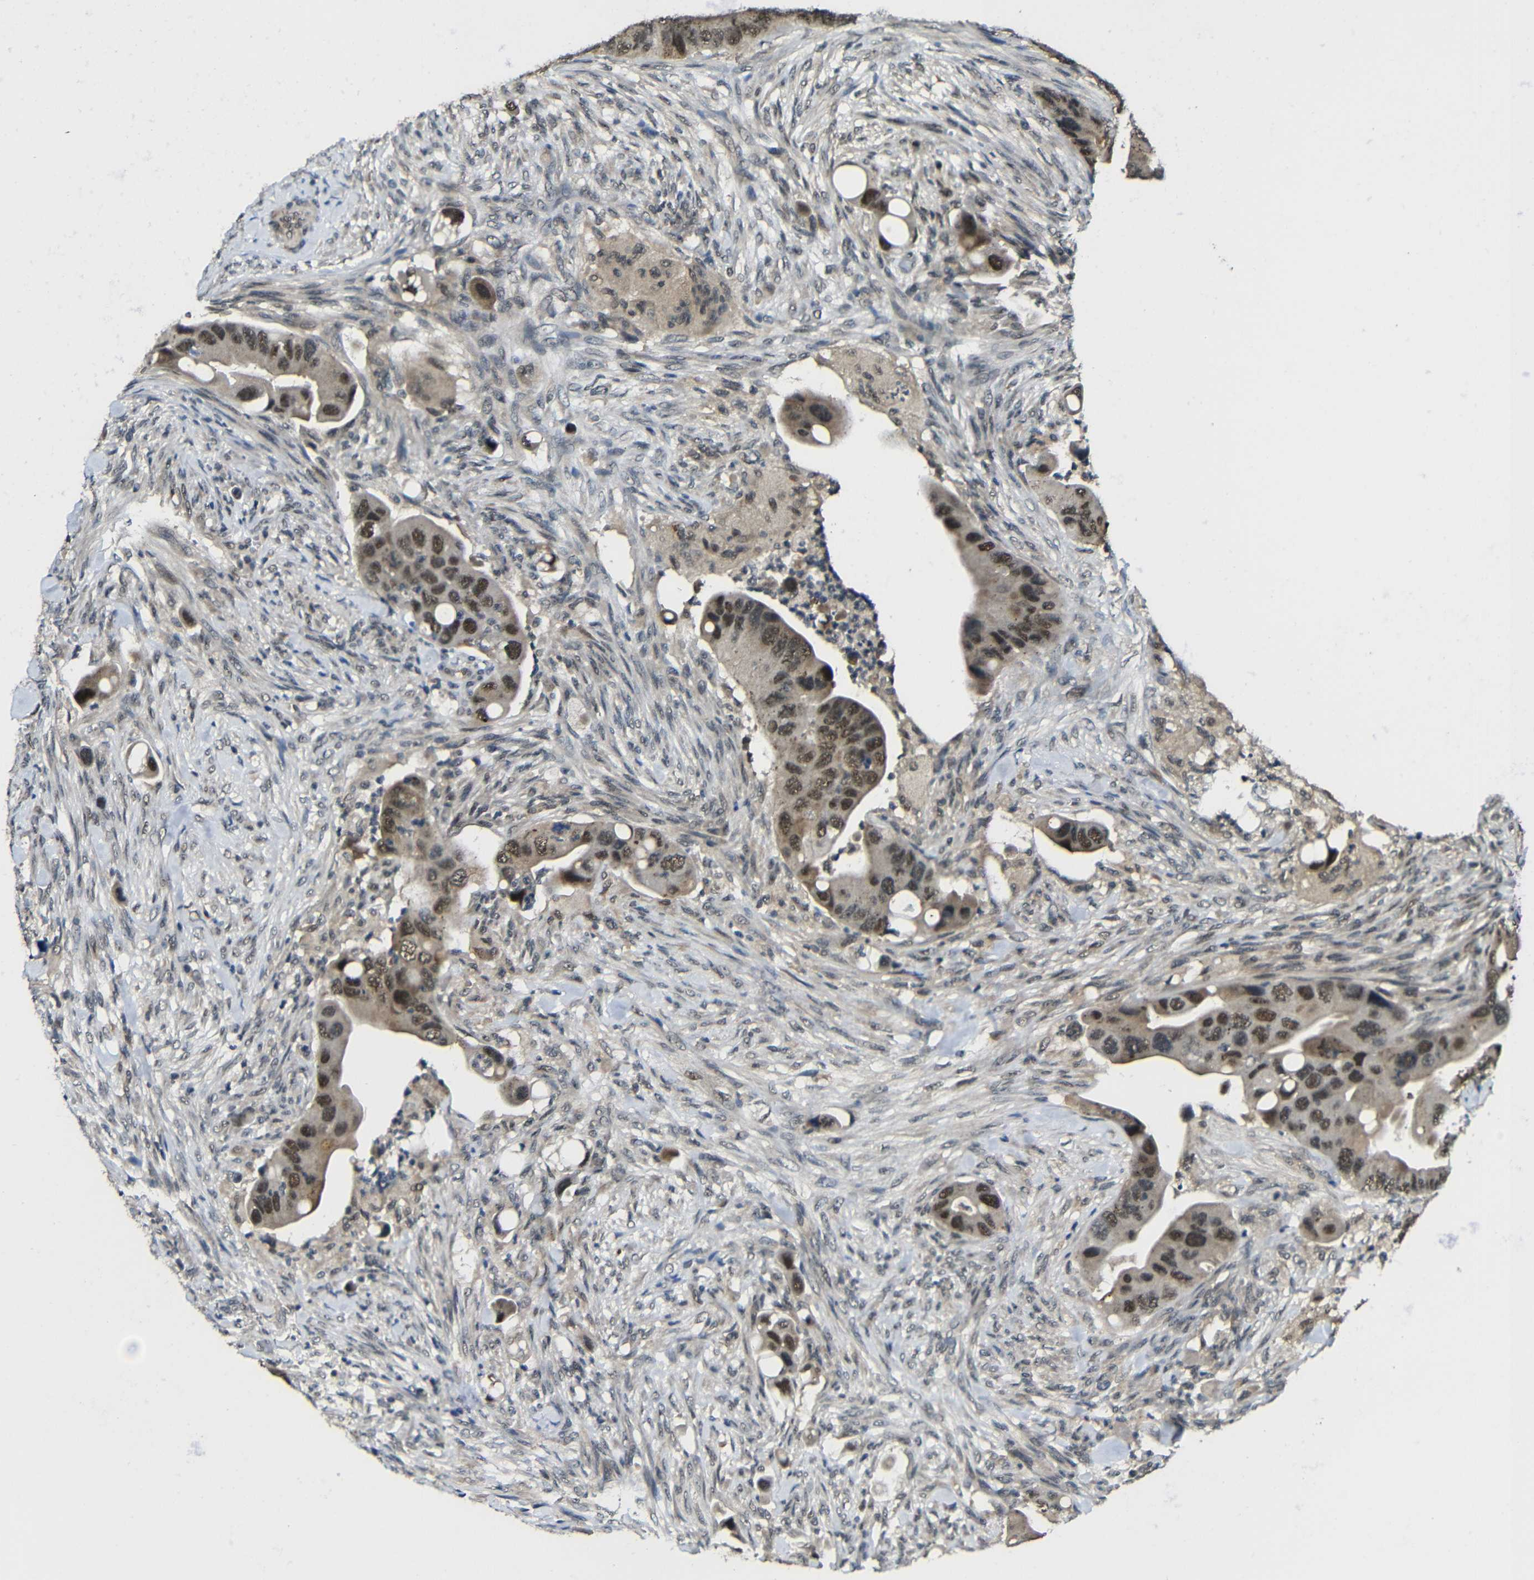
{"staining": {"intensity": "moderate", "quantity": ">75%", "location": "cytoplasmic/membranous,nuclear"}, "tissue": "colorectal cancer", "cell_type": "Tumor cells", "image_type": "cancer", "snomed": [{"axis": "morphology", "description": "Adenocarcinoma, NOS"}, {"axis": "topography", "description": "Rectum"}], "caption": "Immunohistochemical staining of human adenocarcinoma (colorectal) displays medium levels of moderate cytoplasmic/membranous and nuclear protein expression in about >75% of tumor cells.", "gene": "FAM172A", "patient": {"sex": "female", "age": 57}}